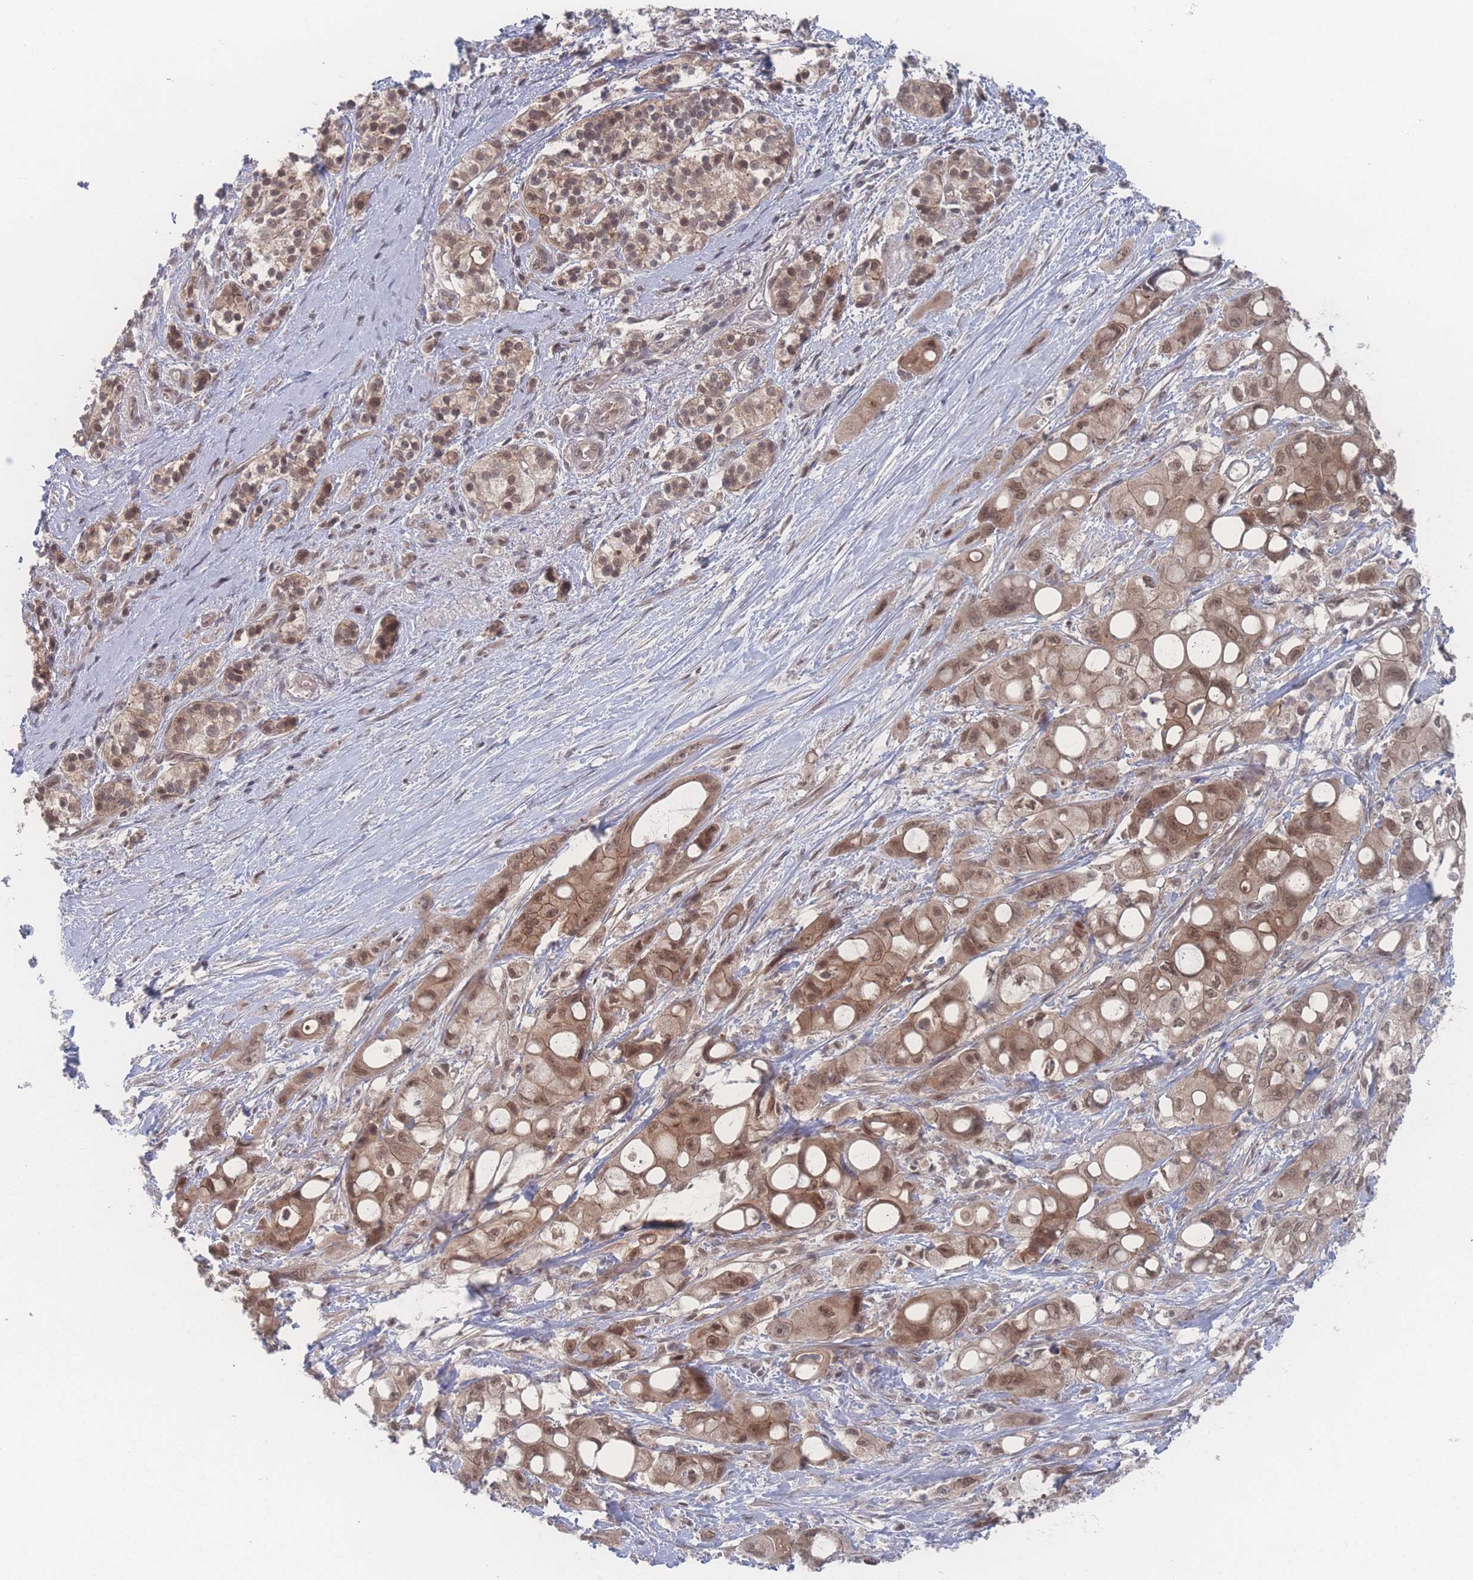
{"staining": {"intensity": "moderate", "quantity": ">75%", "location": "cytoplasmic/membranous,nuclear"}, "tissue": "pancreatic cancer", "cell_type": "Tumor cells", "image_type": "cancer", "snomed": [{"axis": "morphology", "description": "Adenocarcinoma, NOS"}, {"axis": "topography", "description": "Pancreas"}], "caption": "DAB (3,3'-diaminobenzidine) immunohistochemical staining of adenocarcinoma (pancreatic) demonstrates moderate cytoplasmic/membranous and nuclear protein staining in about >75% of tumor cells. (brown staining indicates protein expression, while blue staining denotes nuclei).", "gene": "NBEAL1", "patient": {"sex": "male", "age": 68}}